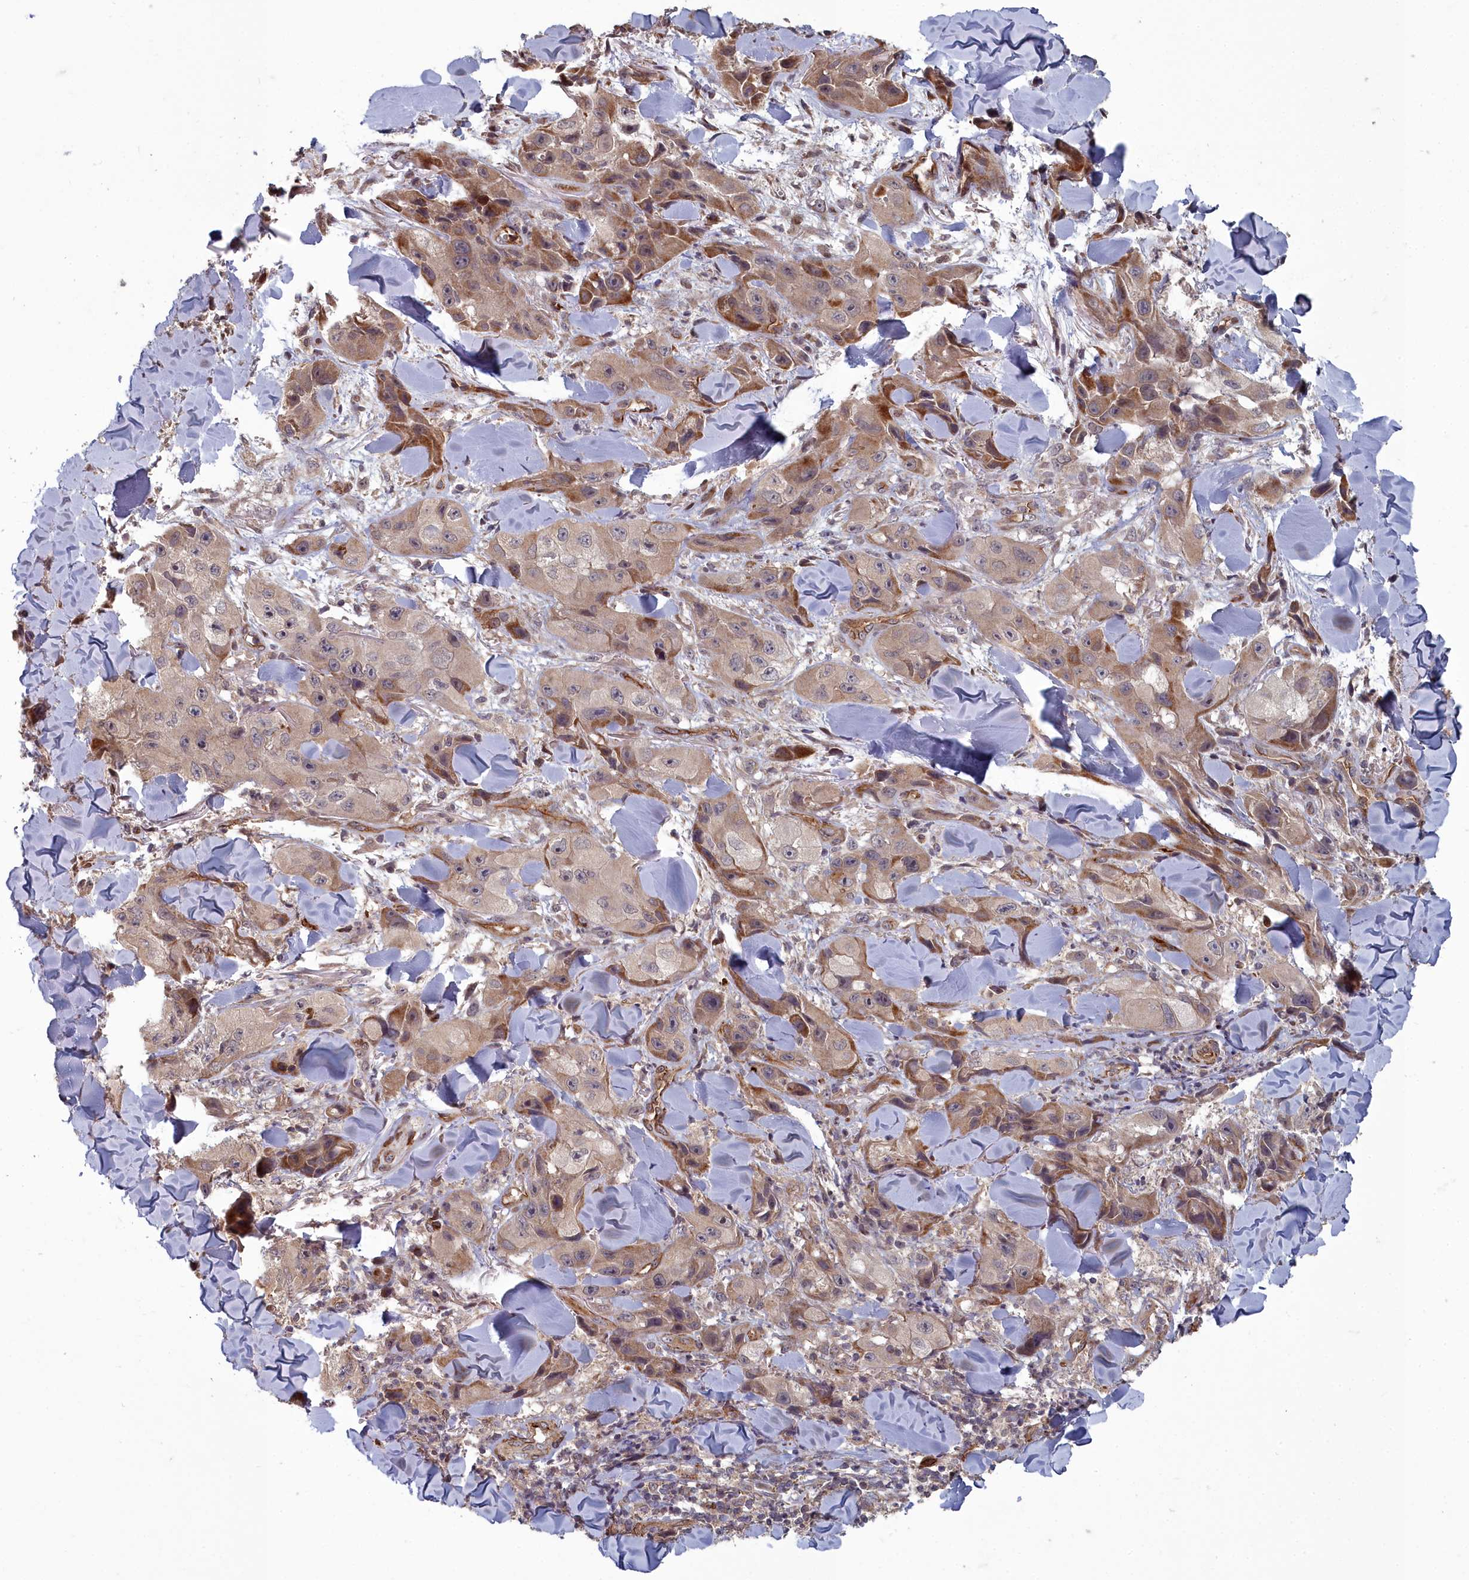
{"staining": {"intensity": "moderate", "quantity": "25%-75%", "location": "cytoplasmic/membranous"}, "tissue": "skin cancer", "cell_type": "Tumor cells", "image_type": "cancer", "snomed": [{"axis": "morphology", "description": "Squamous cell carcinoma, NOS"}, {"axis": "topography", "description": "Skin"}, {"axis": "topography", "description": "Subcutis"}], "caption": "Immunohistochemical staining of squamous cell carcinoma (skin) demonstrates medium levels of moderate cytoplasmic/membranous expression in about 25%-75% of tumor cells.", "gene": "TSPYL4", "patient": {"sex": "male", "age": 73}}